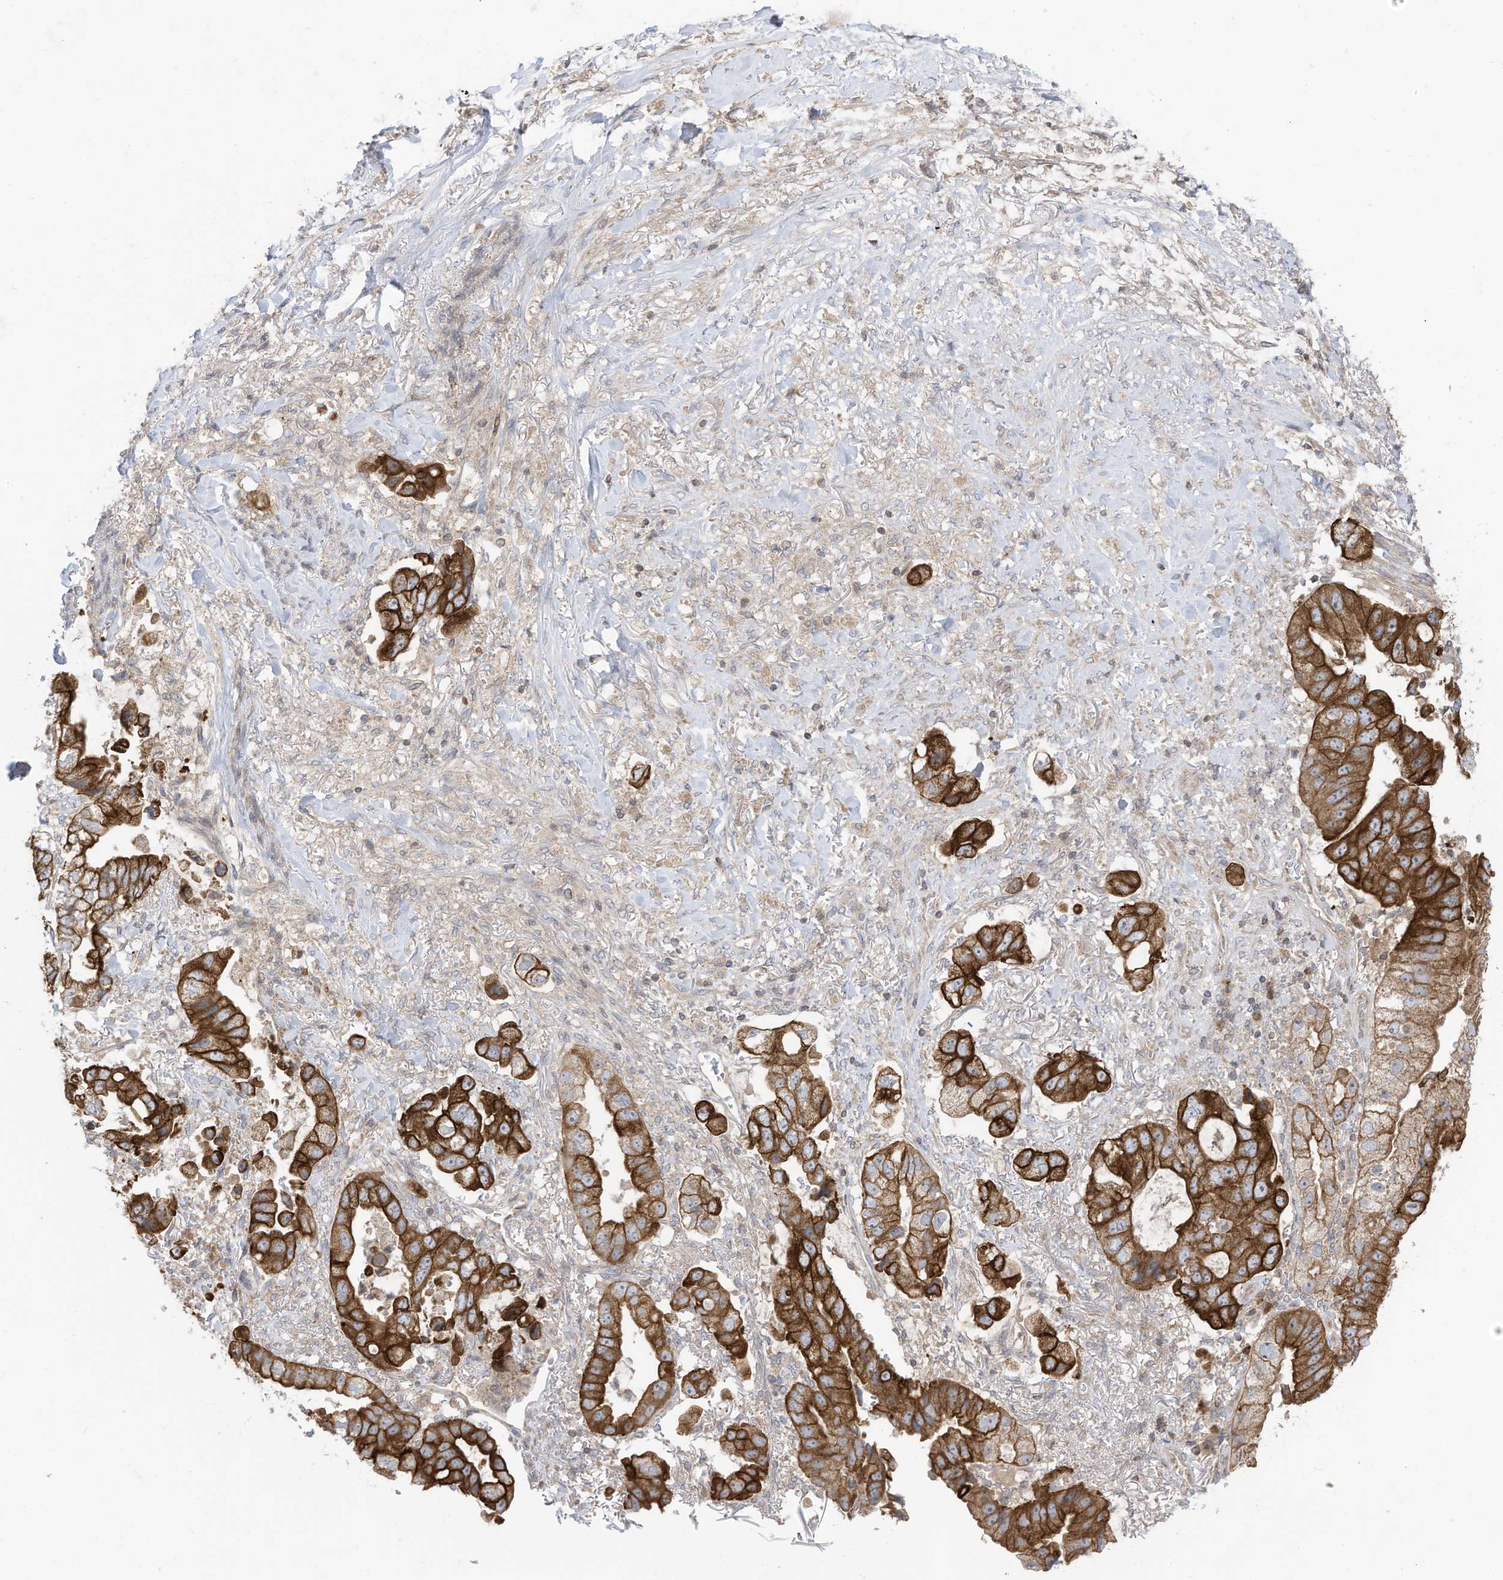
{"staining": {"intensity": "strong", "quantity": ">75%", "location": "cytoplasmic/membranous"}, "tissue": "stomach cancer", "cell_type": "Tumor cells", "image_type": "cancer", "snomed": [{"axis": "morphology", "description": "Adenocarcinoma, NOS"}, {"axis": "topography", "description": "Stomach"}], "caption": "Protein expression analysis of adenocarcinoma (stomach) exhibits strong cytoplasmic/membranous staining in approximately >75% of tumor cells. (IHC, brightfield microscopy, high magnification).", "gene": "CGAS", "patient": {"sex": "male", "age": 62}}